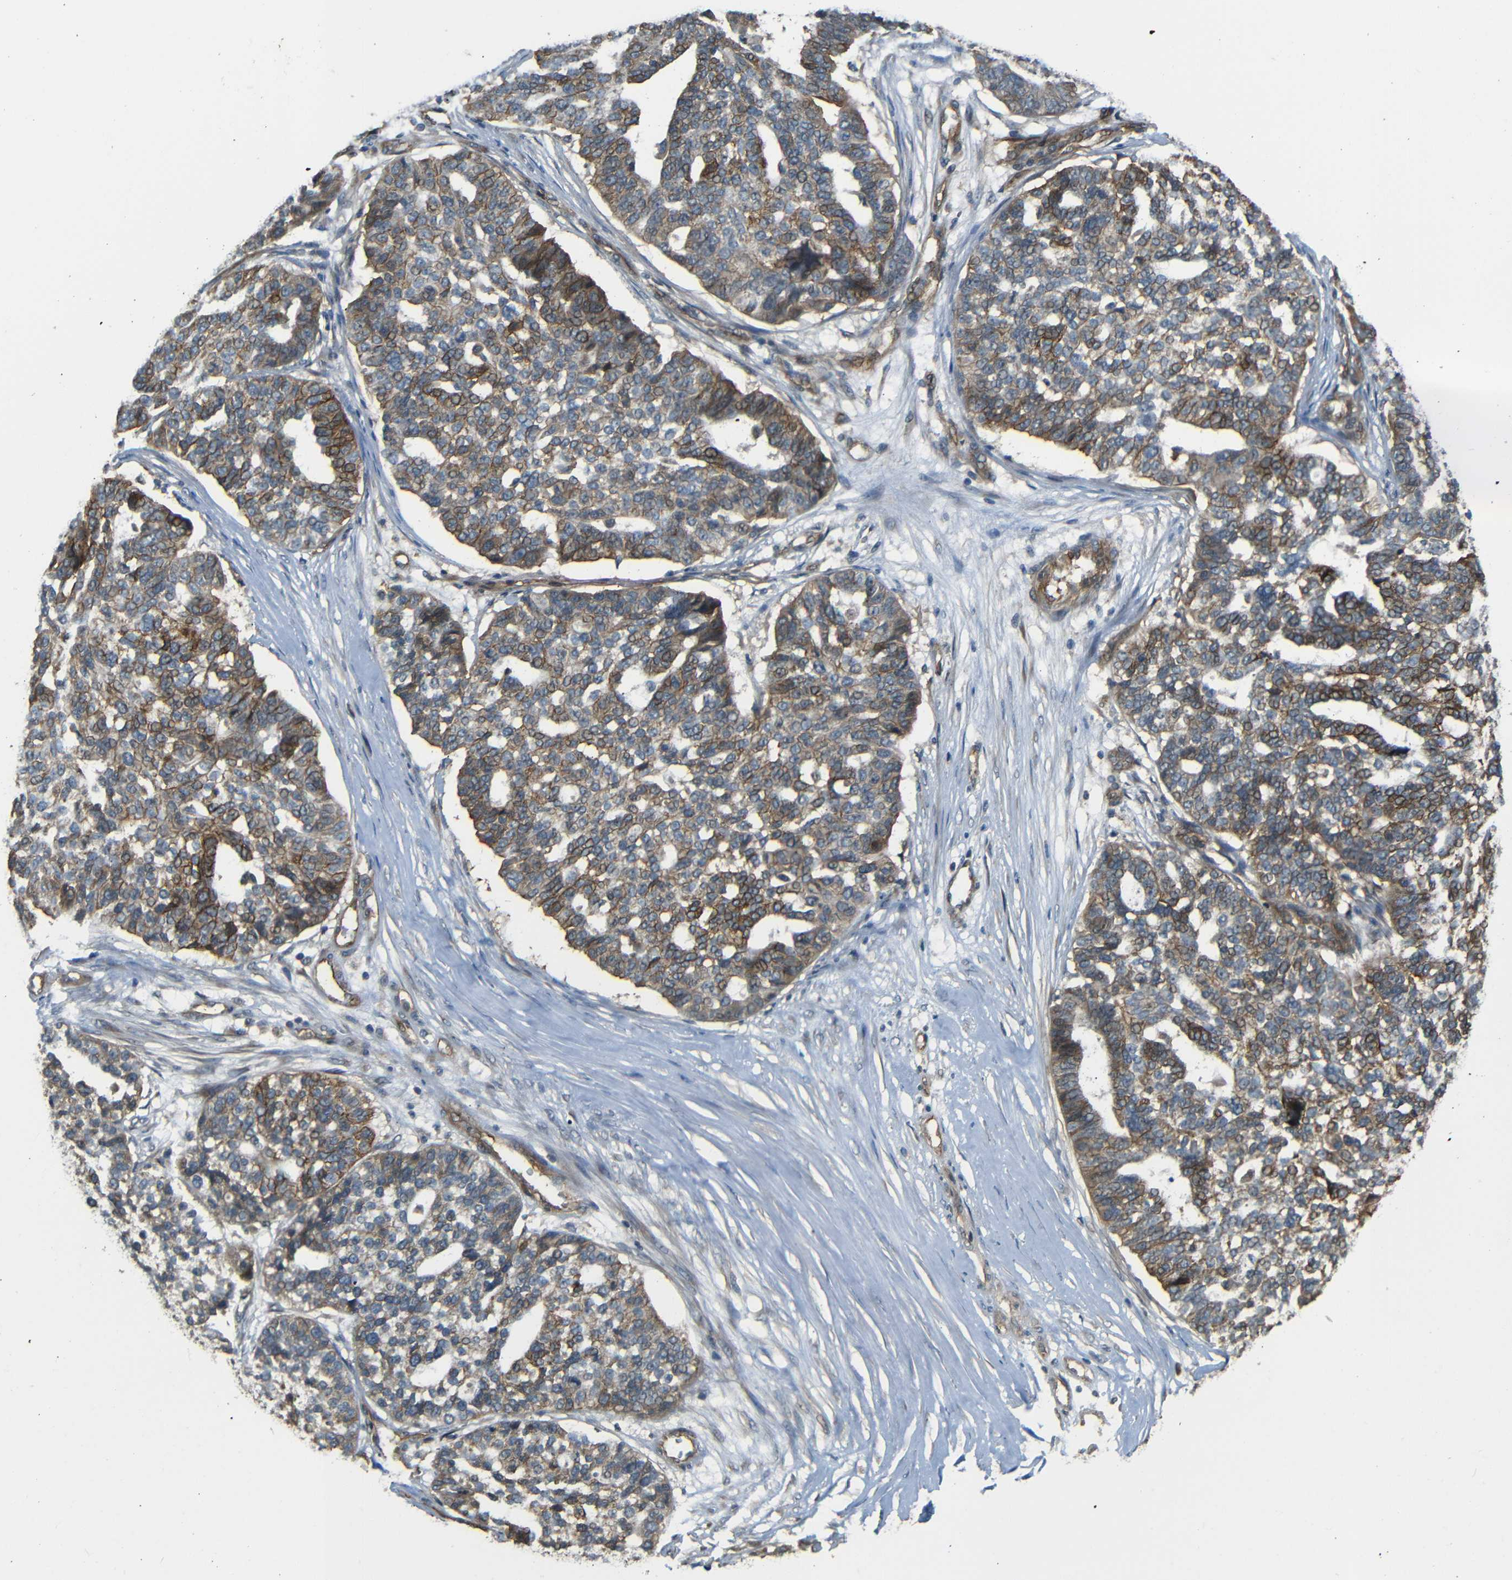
{"staining": {"intensity": "moderate", "quantity": ">75%", "location": "cytoplasmic/membranous"}, "tissue": "ovarian cancer", "cell_type": "Tumor cells", "image_type": "cancer", "snomed": [{"axis": "morphology", "description": "Cystadenocarcinoma, serous, NOS"}, {"axis": "topography", "description": "Ovary"}], "caption": "This is an image of immunohistochemistry staining of ovarian cancer (serous cystadenocarcinoma), which shows moderate expression in the cytoplasmic/membranous of tumor cells.", "gene": "RELL1", "patient": {"sex": "female", "age": 59}}